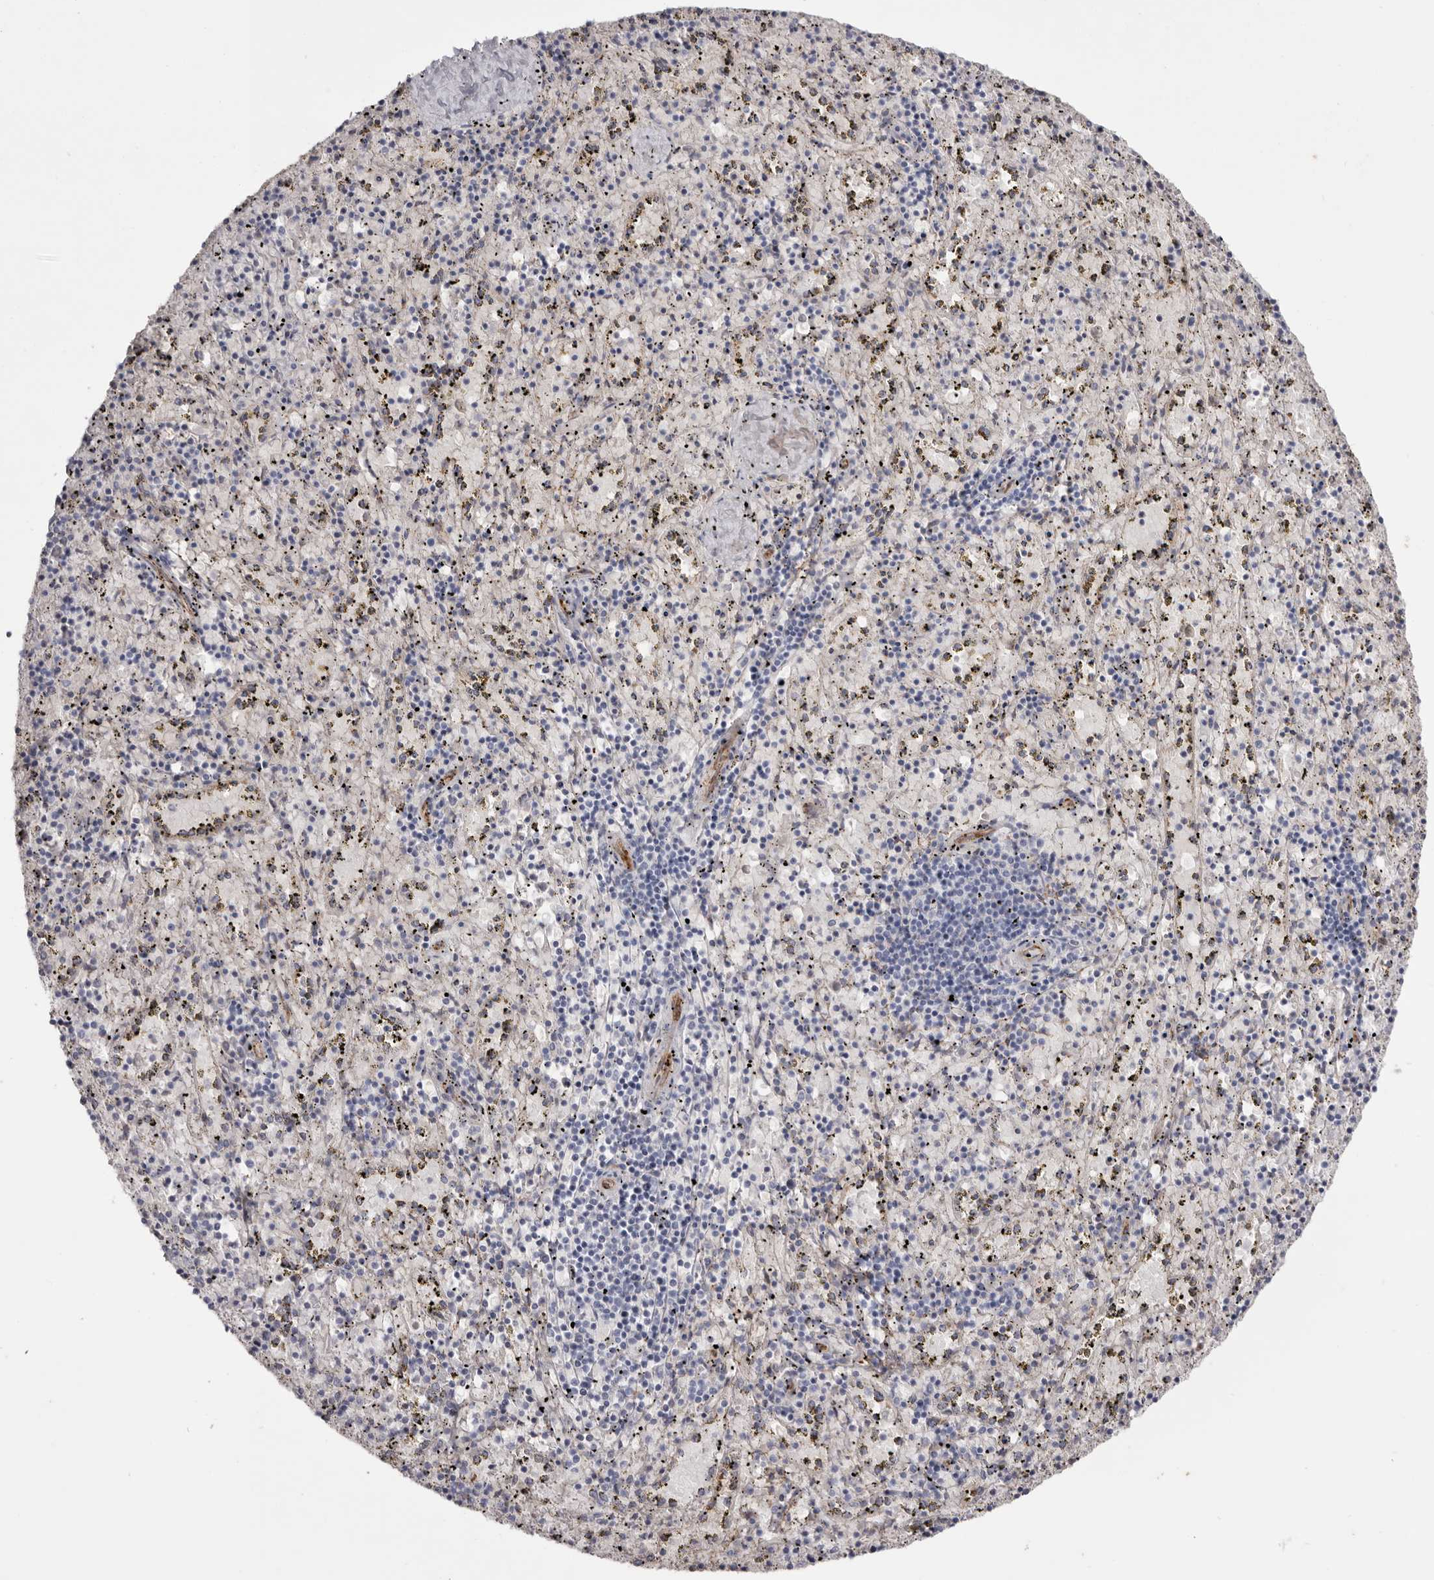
{"staining": {"intensity": "negative", "quantity": "none", "location": "none"}, "tissue": "spleen", "cell_type": "Cells in red pulp", "image_type": "normal", "snomed": [{"axis": "morphology", "description": "Normal tissue, NOS"}, {"axis": "topography", "description": "Spleen"}], "caption": "IHC of benign spleen shows no positivity in cells in red pulp.", "gene": "LRRC66", "patient": {"sex": "male", "age": 11}}